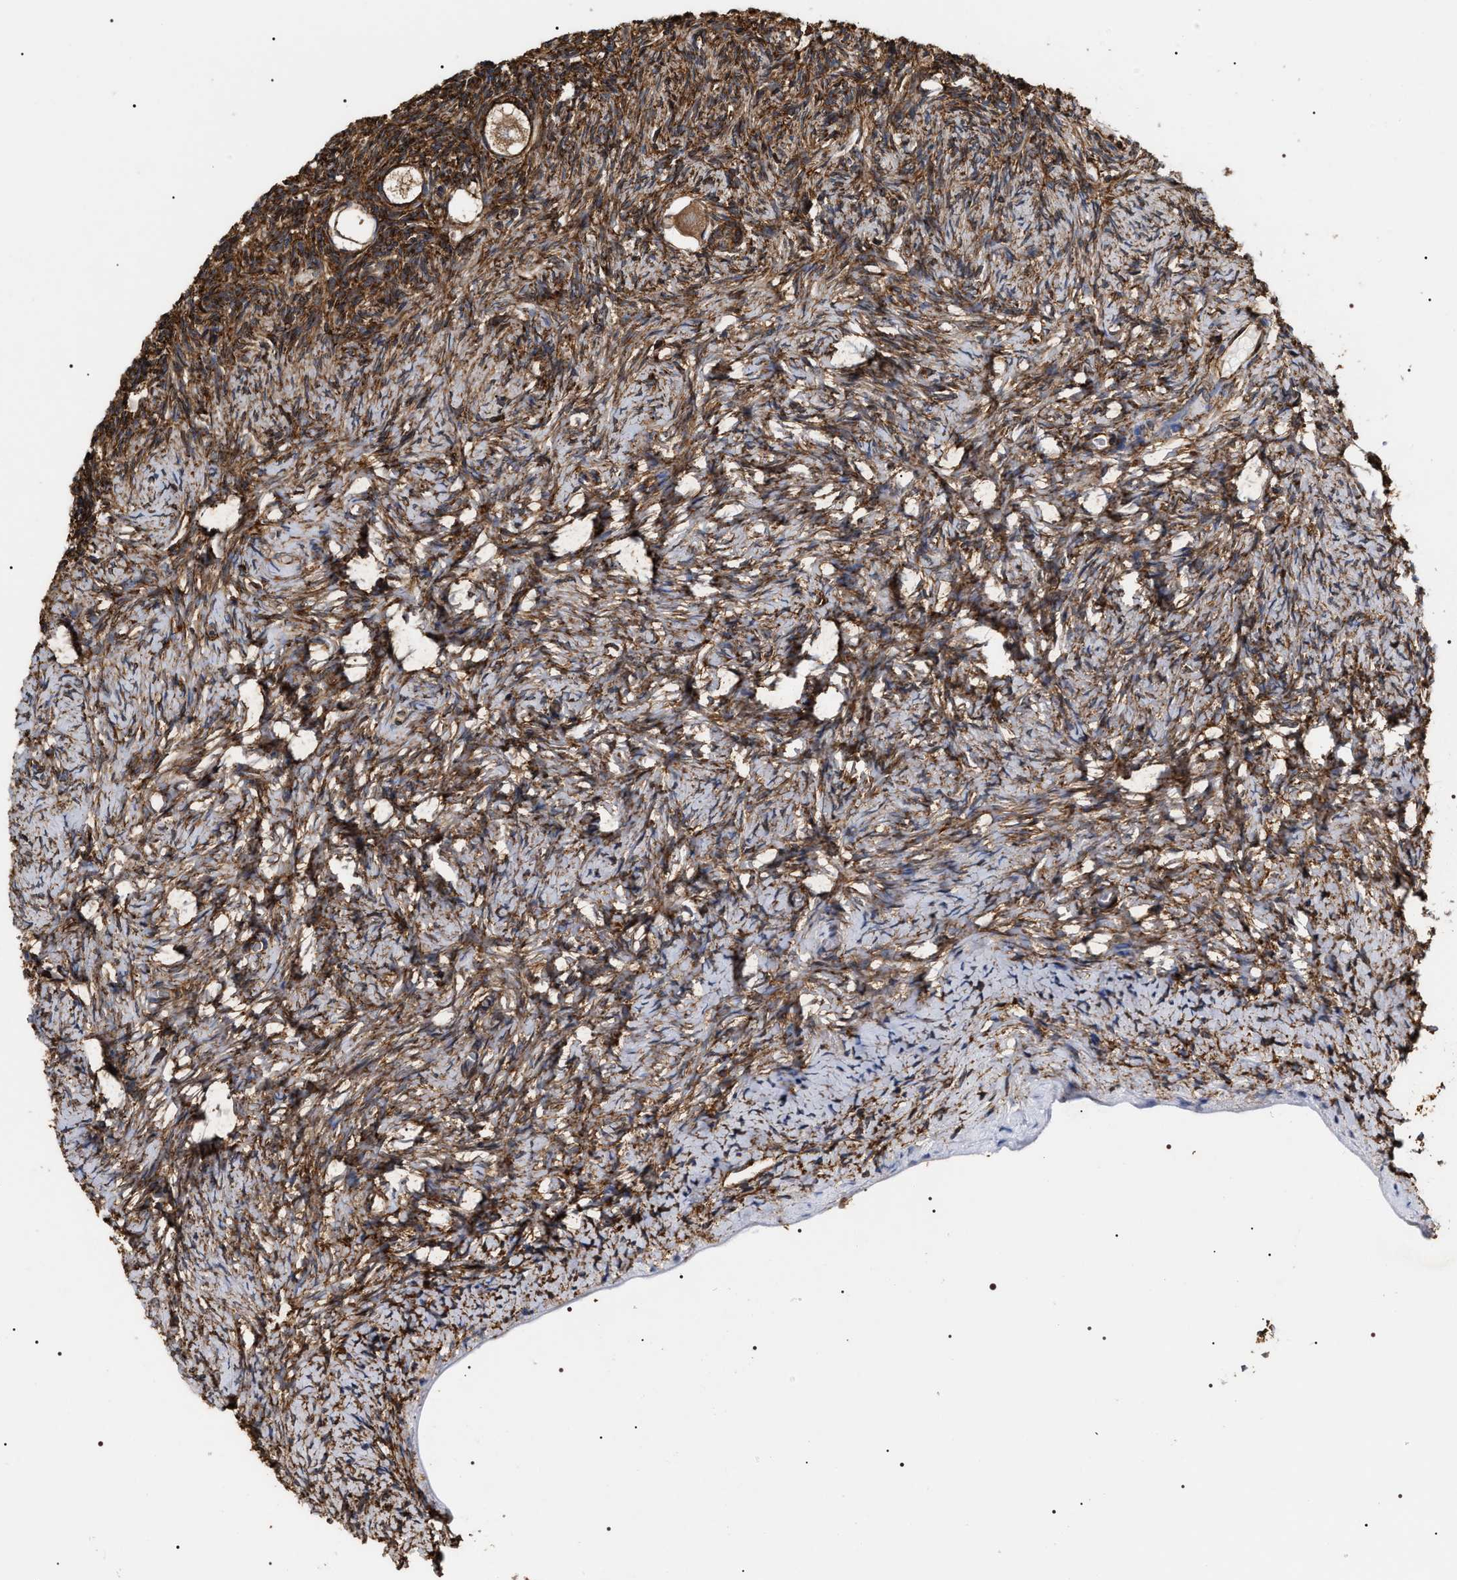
{"staining": {"intensity": "moderate", "quantity": ">75%", "location": "cytoplasmic/membranous"}, "tissue": "ovary", "cell_type": "Follicle cells", "image_type": "normal", "snomed": [{"axis": "morphology", "description": "Normal tissue, NOS"}, {"axis": "topography", "description": "Ovary"}], "caption": "A photomicrograph showing moderate cytoplasmic/membranous positivity in about >75% of follicle cells in unremarkable ovary, as visualized by brown immunohistochemical staining.", "gene": "SERBP1", "patient": {"sex": "female", "age": 27}}